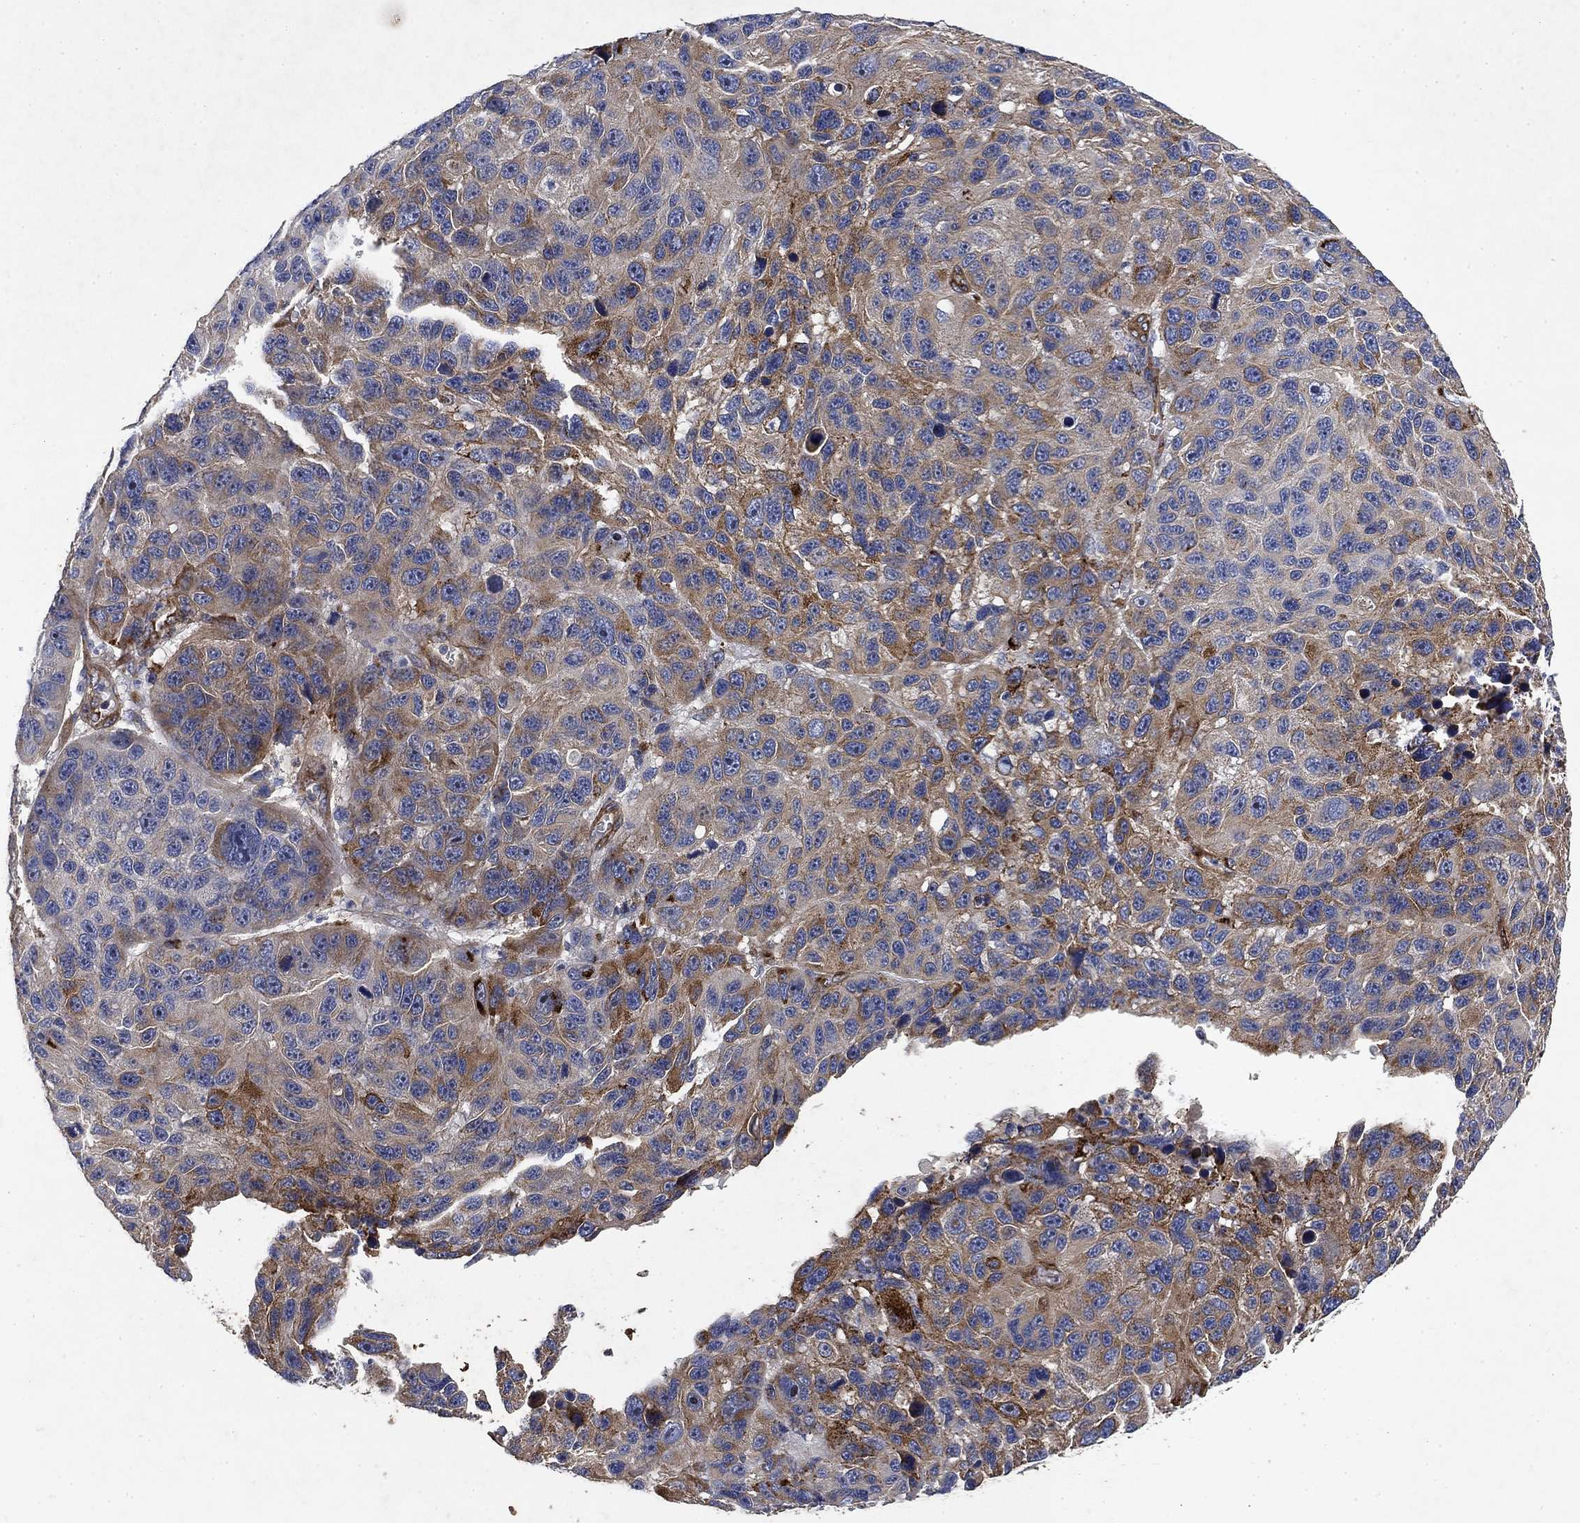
{"staining": {"intensity": "moderate", "quantity": "<25%", "location": "cytoplasmic/membranous"}, "tissue": "melanoma", "cell_type": "Tumor cells", "image_type": "cancer", "snomed": [{"axis": "morphology", "description": "Malignant melanoma, NOS"}, {"axis": "topography", "description": "Skin"}], "caption": "Malignant melanoma stained with a brown dye reveals moderate cytoplasmic/membranous positive positivity in approximately <25% of tumor cells.", "gene": "COL4A2", "patient": {"sex": "male", "age": 53}}